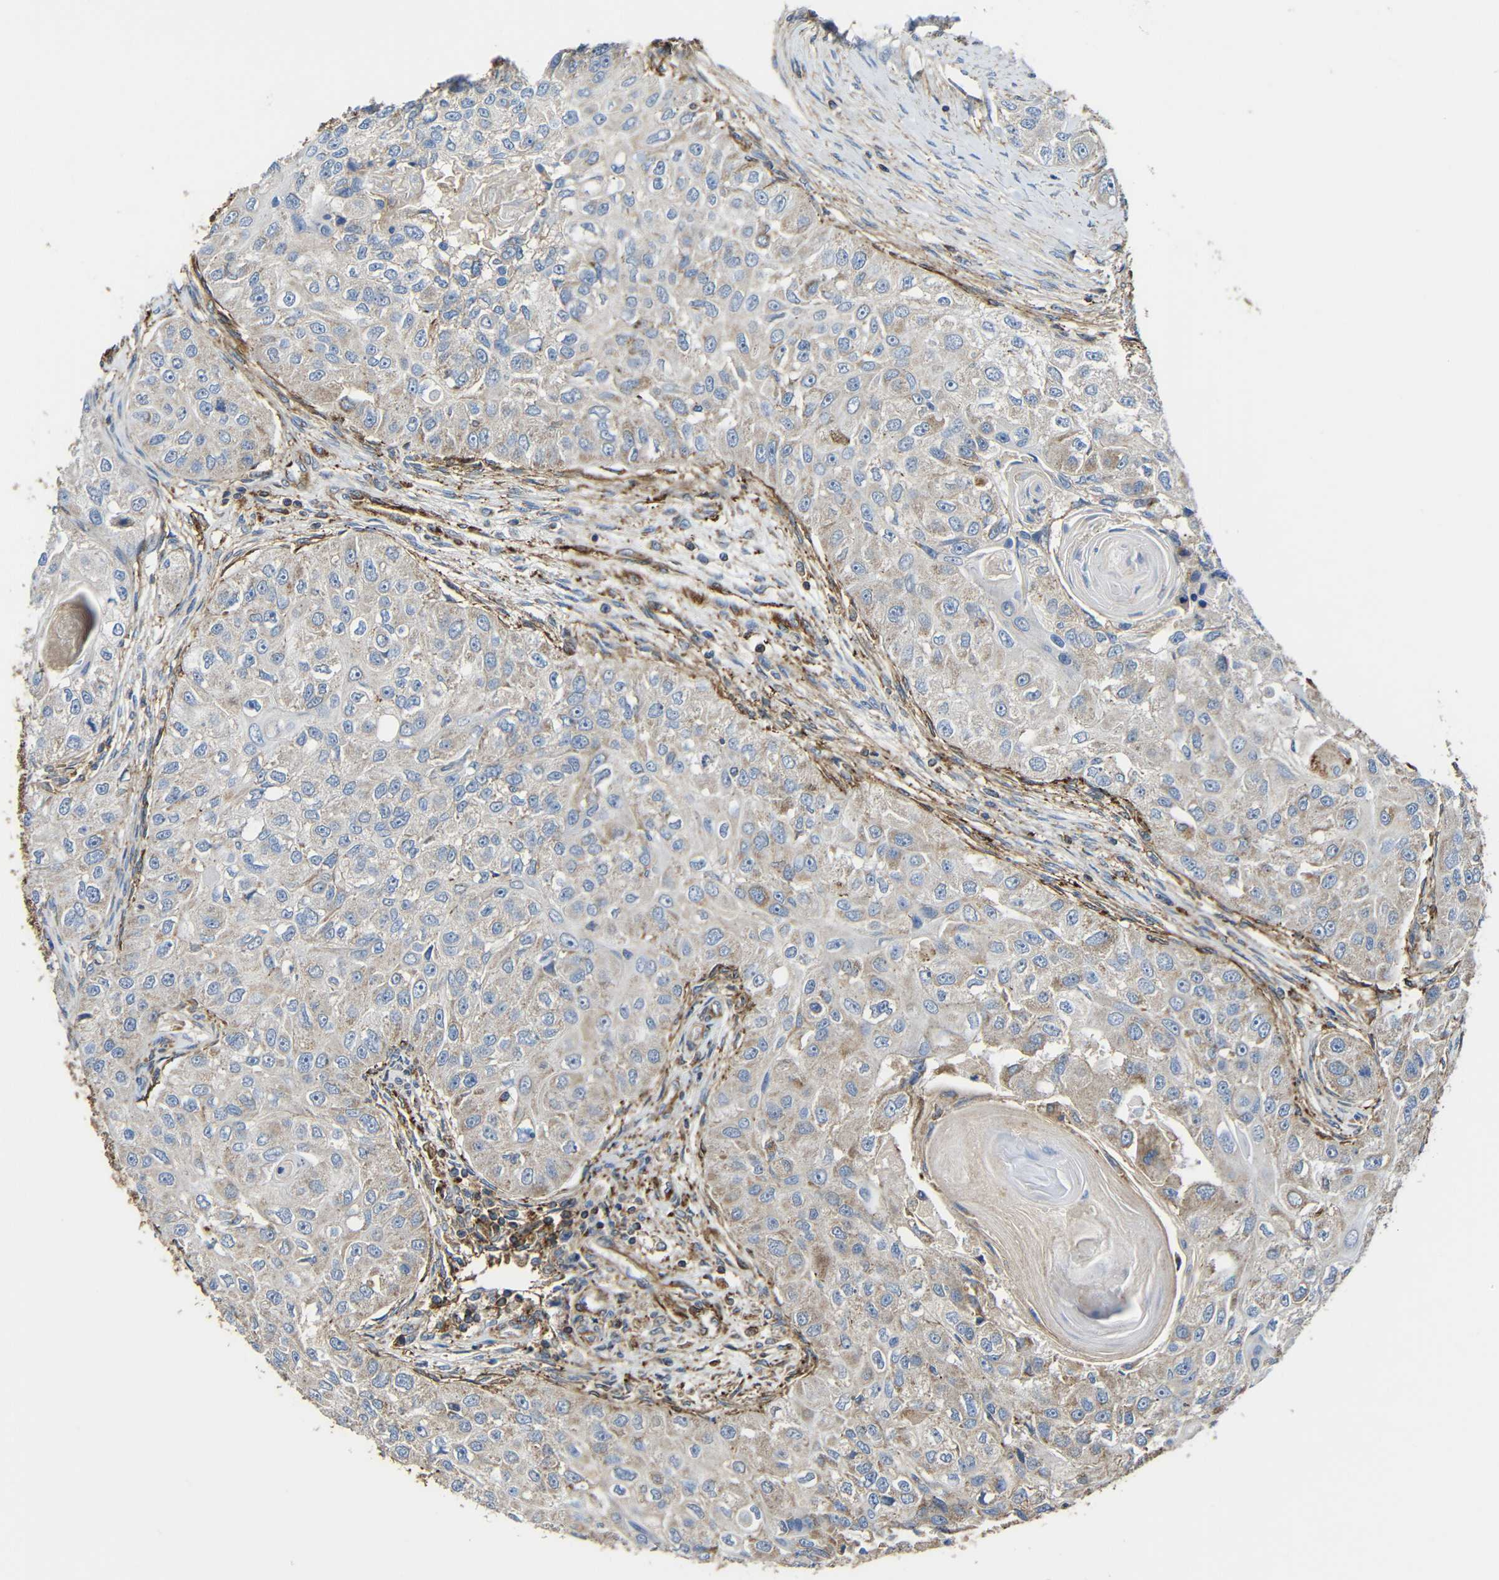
{"staining": {"intensity": "weak", "quantity": "25%-75%", "location": "cytoplasmic/membranous"}, "tissue": "head and neck cancer", "cell_type": "Tumor cells", "image_type": "cancer", "snomed": [{"axis": "morphology", "description": "Normal tissue, NOS"}, {"axis": "morphology", "description": "Squamous cell carcinoma, NOS"}, {"axis": "topography", "description": "Skeletal muscle"}, {"axis": "topography", "description": "Head-Neck"}], "caption": "High-power microscopy captured an immunohistochemistry micrograph of squamous cell carcinoma (head and neck), revealing weak cytoplasmic/membranous staining in approximately 25%-75% of tumor cells.", "gene": "IGSF10", "patient": {"sex": "male", "age": 51}}